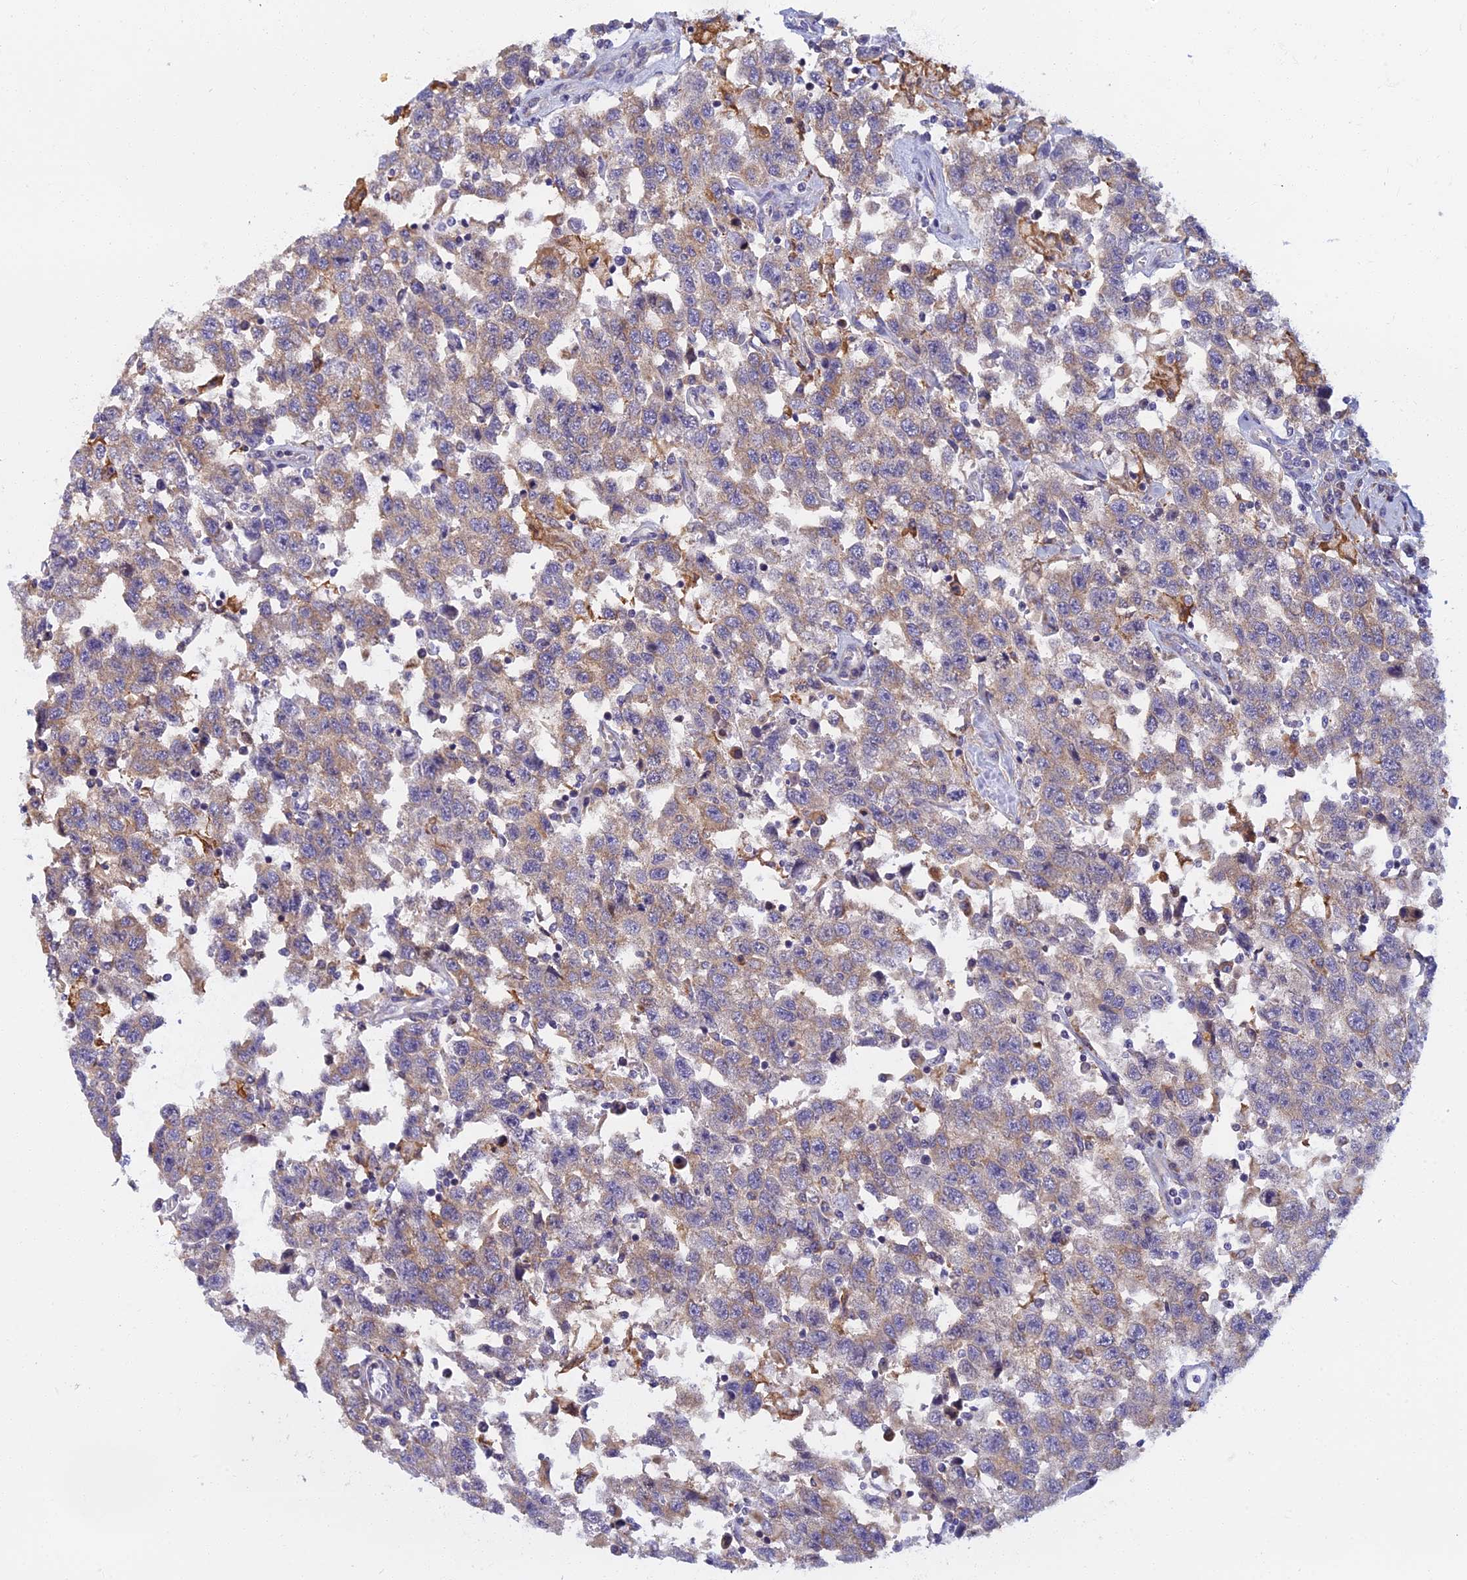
{"staining": {"intensity": "weak", "quantity": "25%-75%", "location": "cytoplasmic/membranous"}, "tissue": "testis cancer", "cell_type": "Tumor cells", "image_type": "cancer", "snomed": [{"axis": "morphology", "description": "Seminoma, NOS"}, {"axis": "topography", "description": "Testis"}], "caption": "Weak cytoplasmic/membranous expression is appreciated in approximately 25%-75% of tumor cells in testis cancer (seminoma). The protein is shown in brown color, while the nuclei are stained blue.", "gene": "DDX51", "patient": {"sex": "male", "age": 41}}